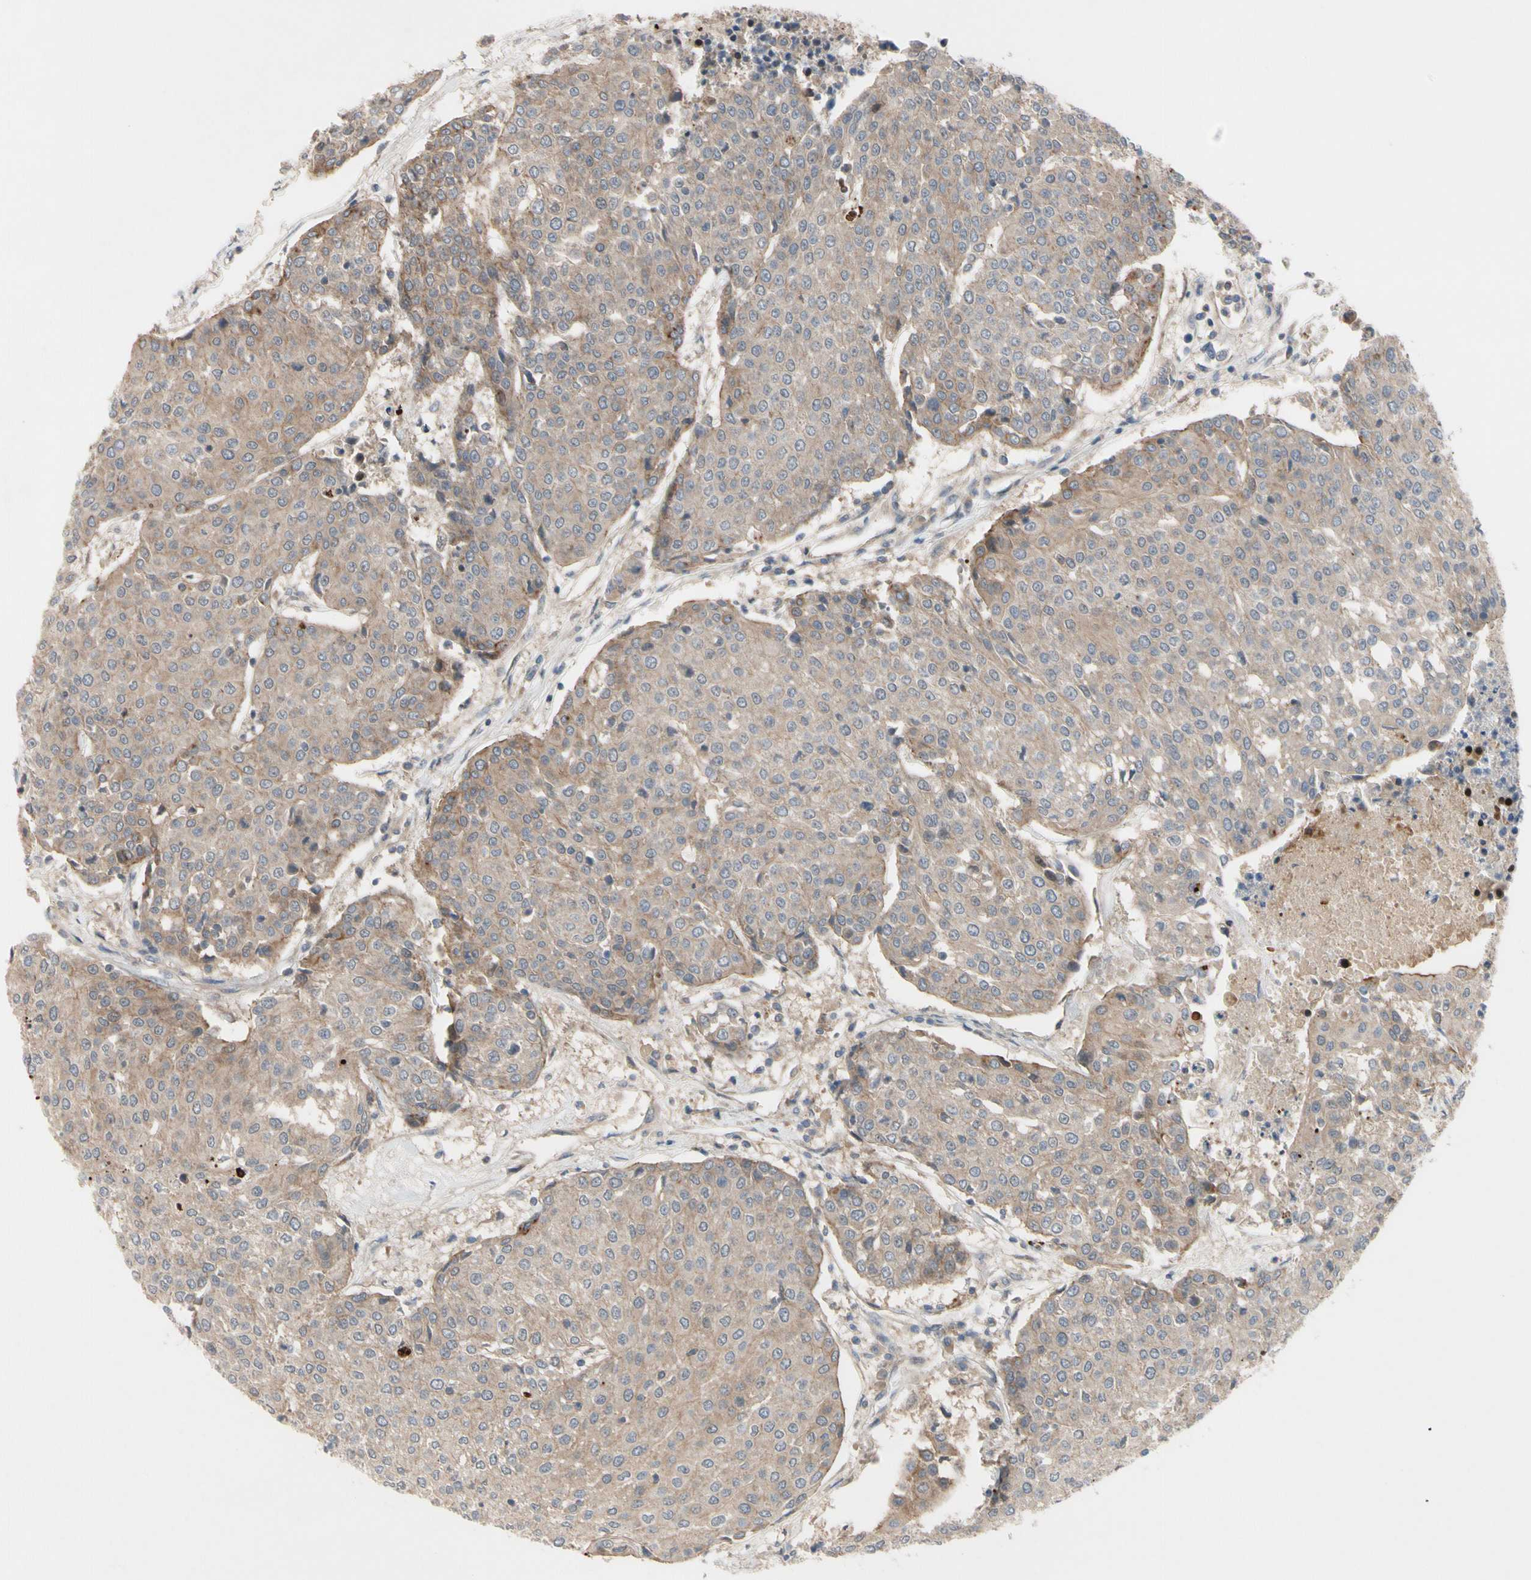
{"staining": {"intensity": "weak", "quantity": ">75%", "location": "cytoplasmic/membranous"}, "tissue": "urothelial cancer", "cell_type": "Tumor cells", "image_type": "cancer", "snomed": [{"axis": "morphology", "description": "Urothelial carcinoma, High grade"}, {"axis": "topography", "description": "Urinary bladder"}], "caption": "Protein analysis of urothelial cancer tissue demonstrates weak cytoplasmic/membranous positivity in about >75% of tumor cells.", "gene": "OAZ1", "patient": {"sex": "female", "age": 85}}